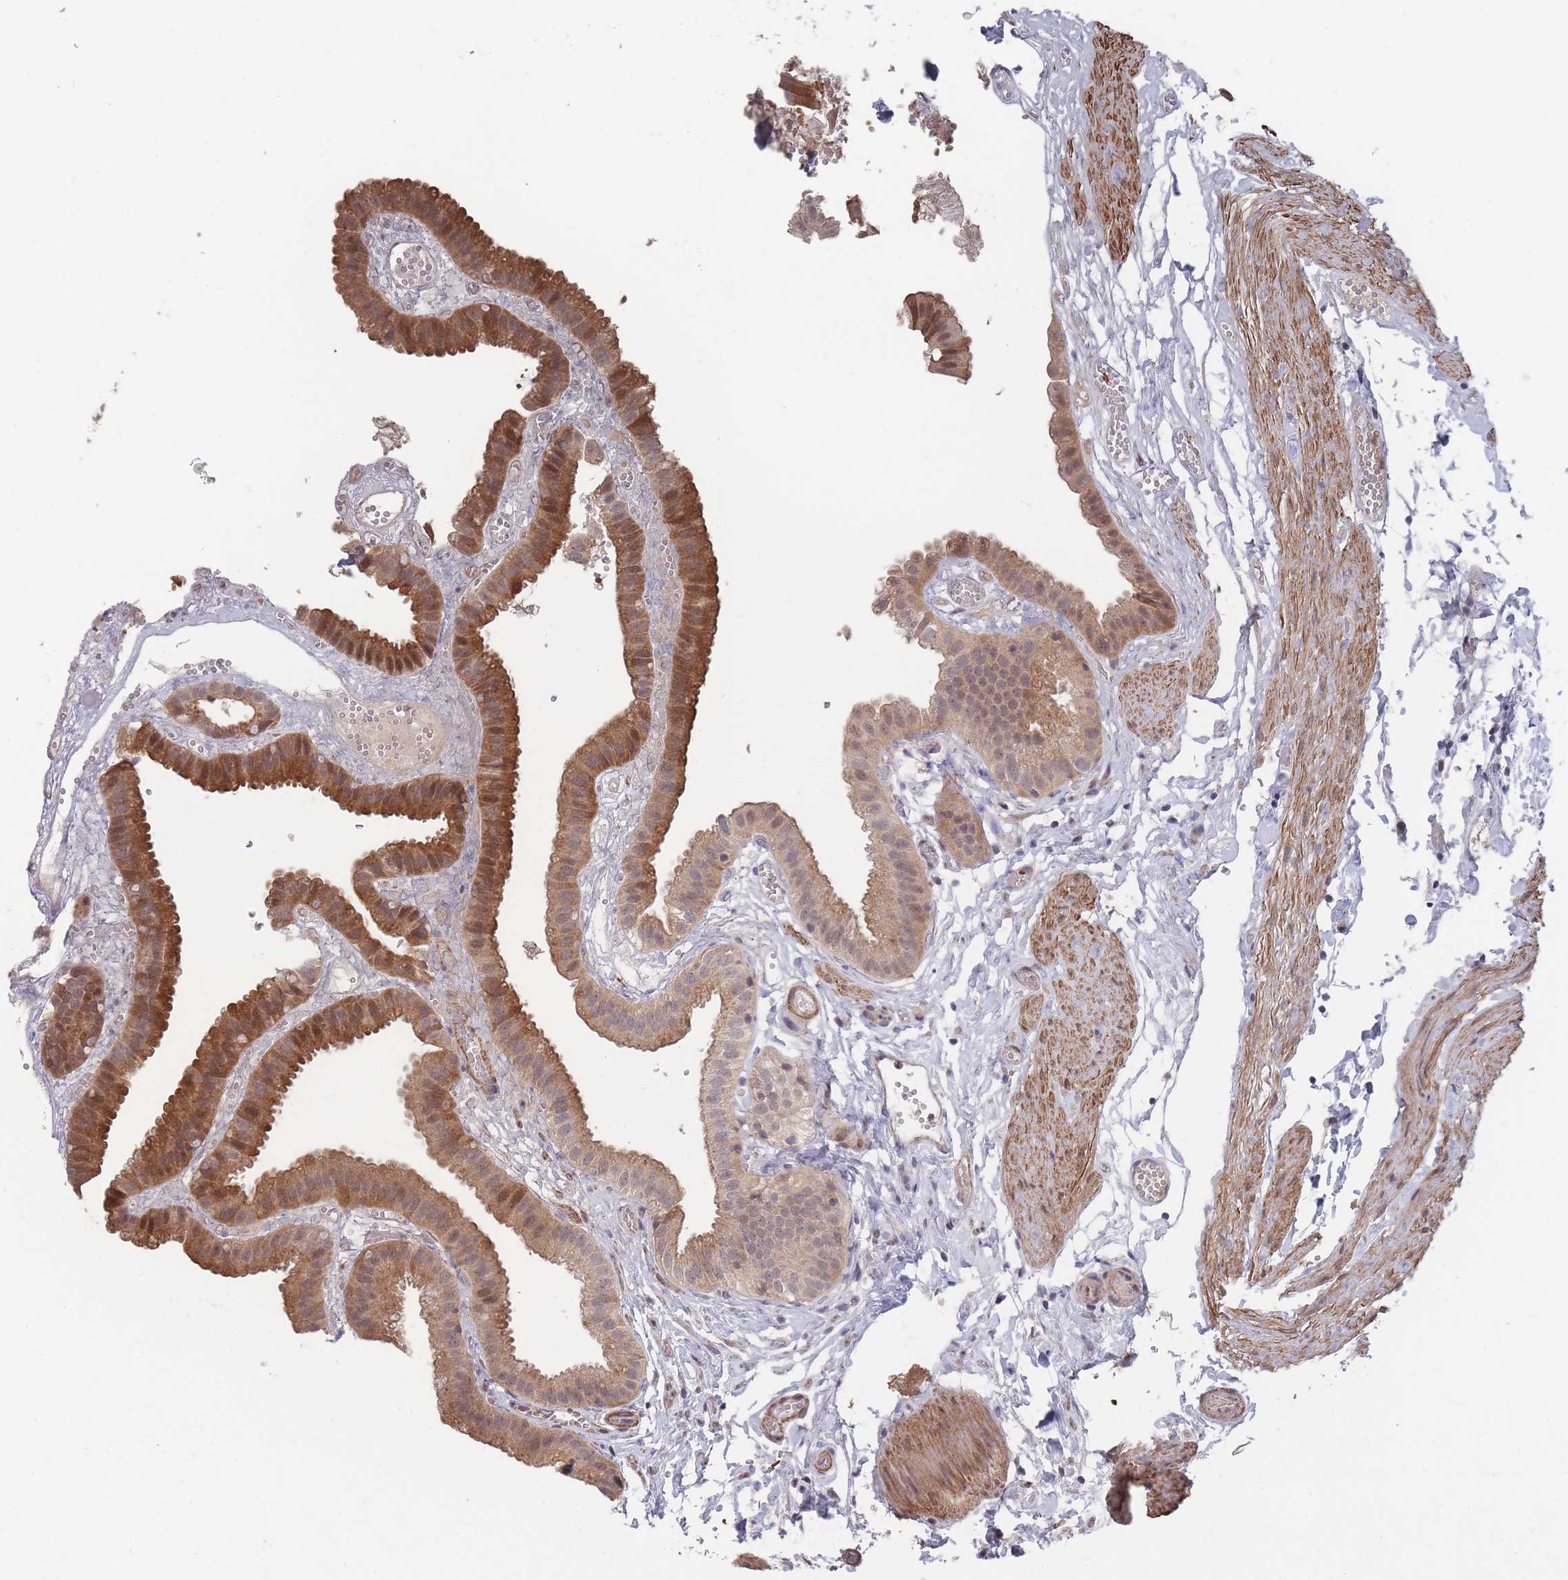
{"staining": {"intensity": "strong", "quantity": ">75%", "location": "cytoplasmic/membranous,nuclear"}, "tissue": "gallbladder", "cell_type": "Glandular cells", "image_type": "normal", "snomed": [{"axis": "morphology", "description": "Normal tissue, NOS"}, {"axis": "topography", "description": "Gallbladder"}], "caption": "This histopathology image exhibits normal gallbladder stained with IHC to label a protein in brown. The cytoplasmic/membranous,nuclear of glandular cells show strong positivity for the protein. Nuclei are counter-stained blue.", "gene": "SF3B1", "patient": {"sex": "female", "age": 61}}